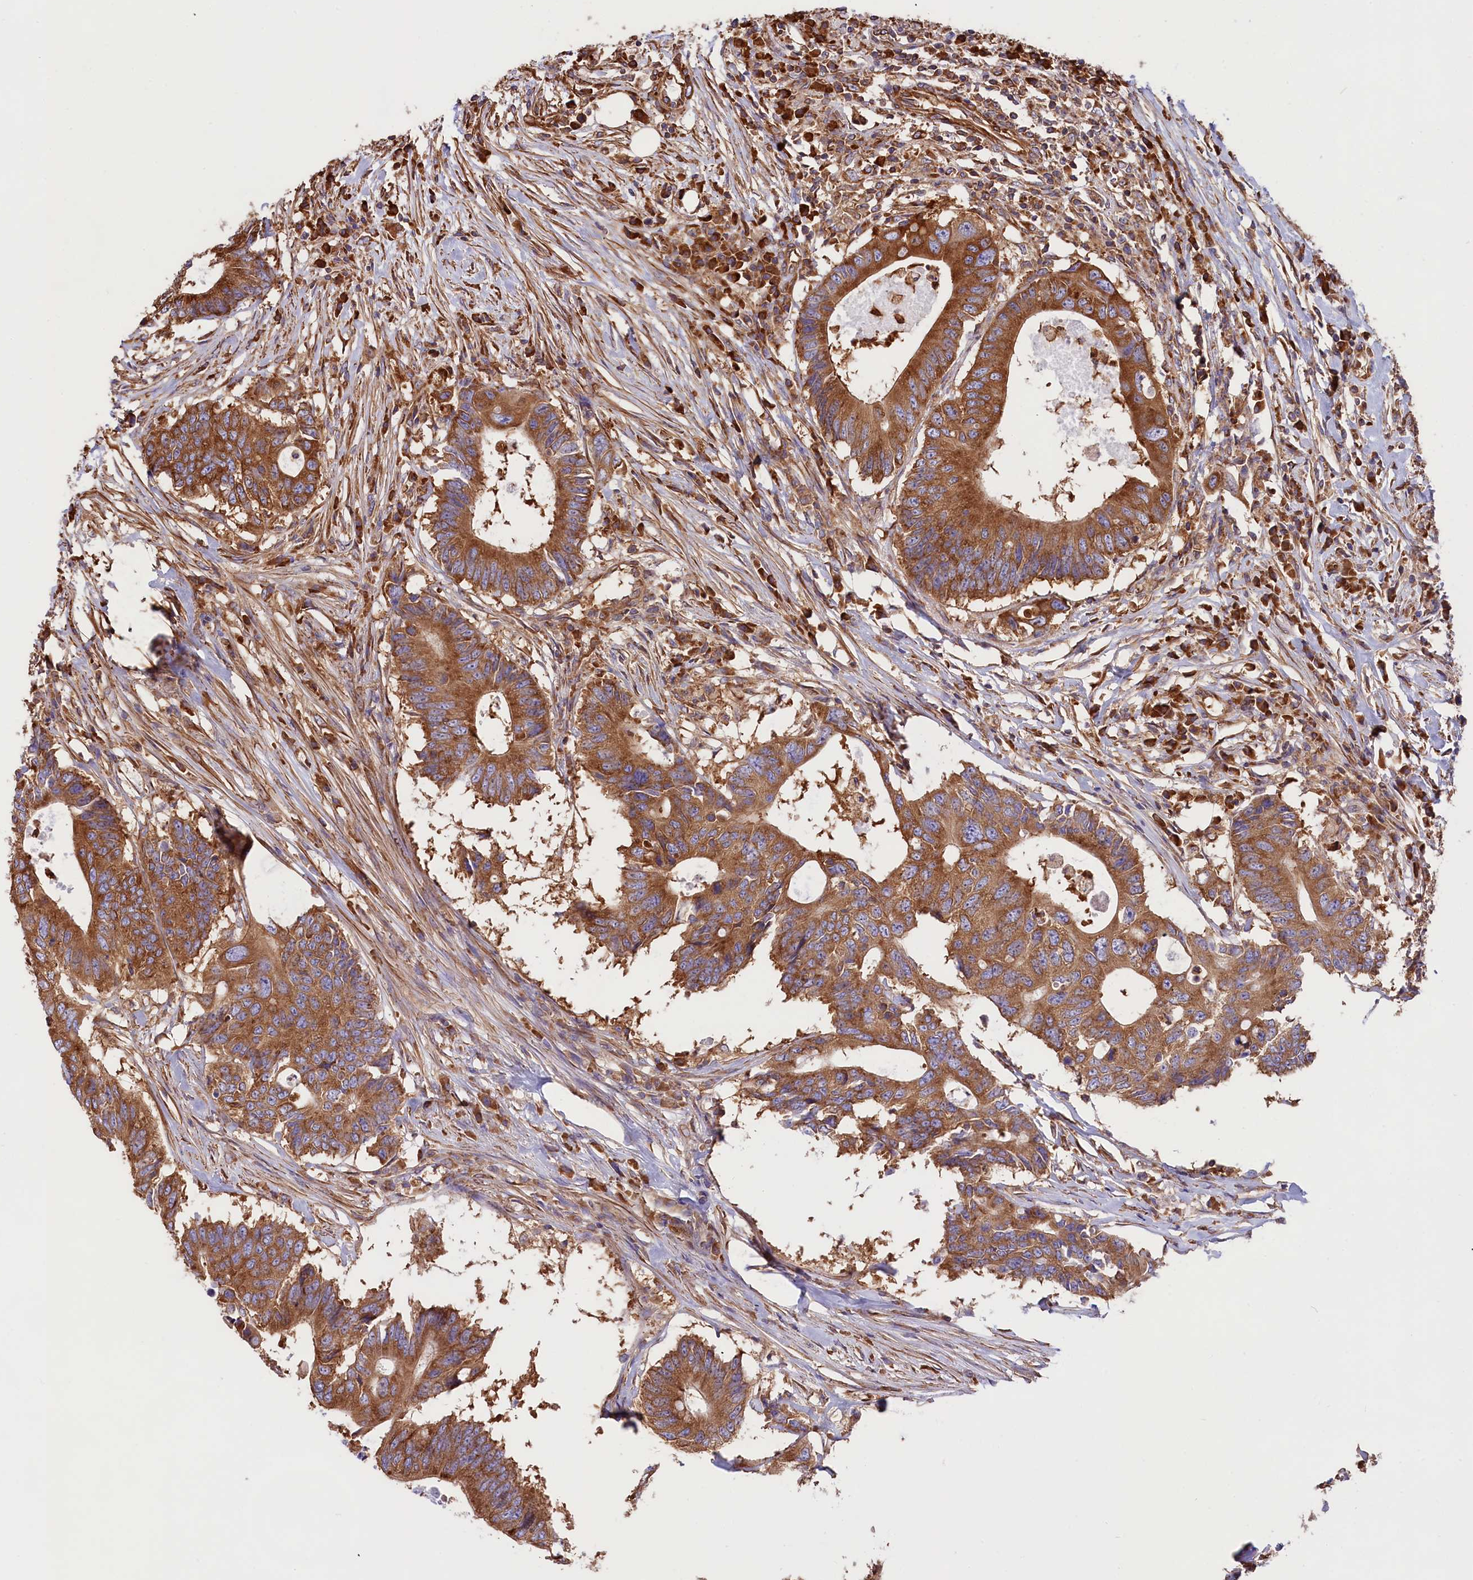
{"staining": {"intensity": "strong", "quantity": ">75%", "location": "cytoplasmic/membranous"}, "tissue": "colorectal cancer", "cell_type": "Tumor cells", "image_type": "cancer", "snomed": [{"axis": "morphology", "description": "Adenocarcinoma, NOS"}, {"axis": "topography", "description": "Colon"}], "caption": "Tumor cells exhibit high levels of strong cytoplasmic/membranous staining in approximately >75% of cells in human colorectal cancer (adenocarcinoma).", "gene": "GYS1", "patient": {"sex": "male", "age": 71}}